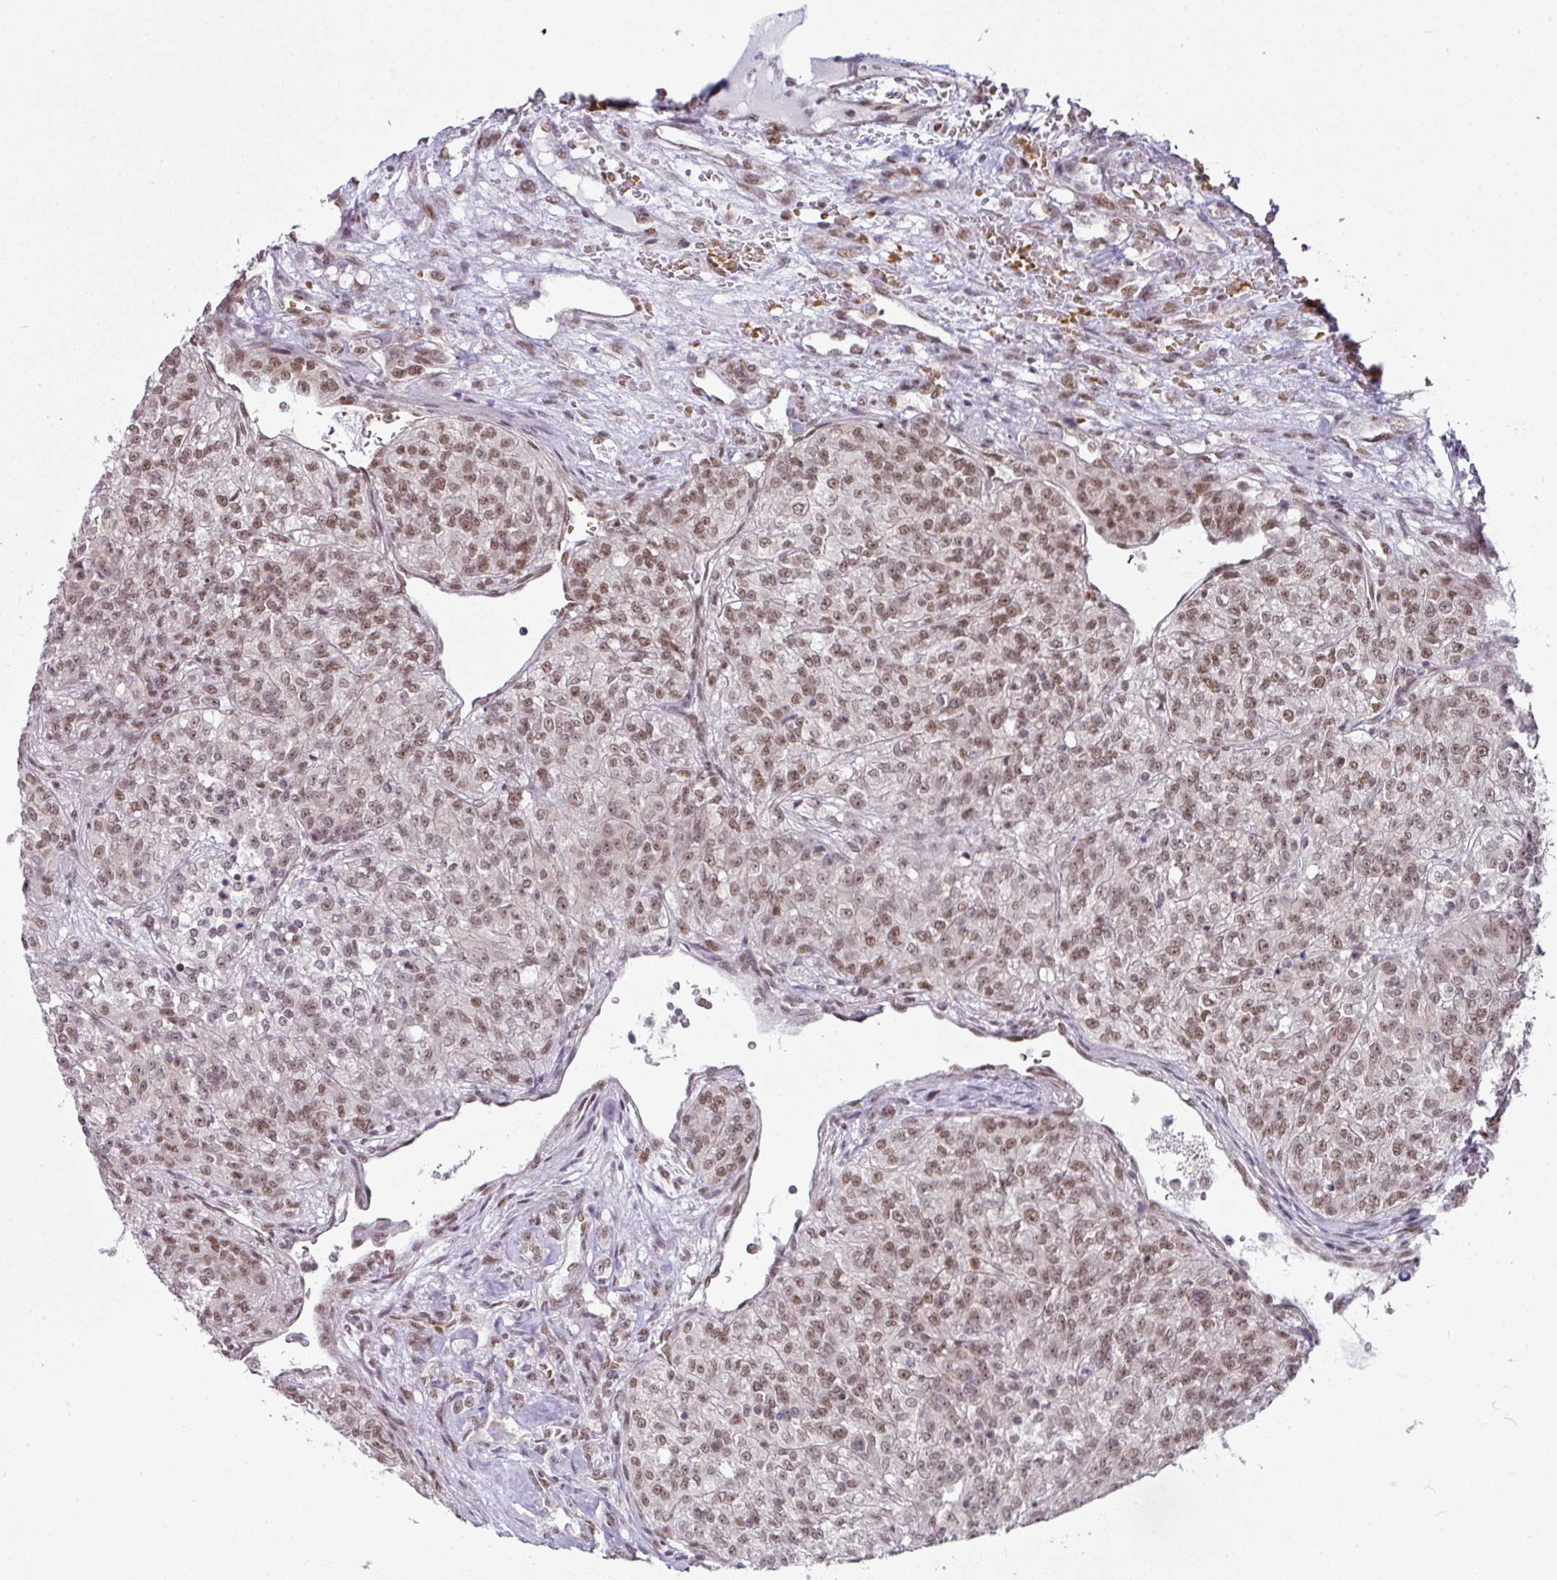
{"staining": {"intensity": "moderate", "quantity": "25%-75%", "location": "nuclear"}, "tissue": "renal cancer", "cell_type": "Tumor cells", "image_type": "cancer", "snomed": [{"axis": "morphology", "description": "Adenocarcinoma, NOS"}, {"axis": "topography", "description": "Kidney"}], "caption": "Immunohistochemical staining of human renal cancer (adenocarcinoma) demonstrates moderate nuclear protein staining in approximately 25%-75% of tumor cells.", "gene": "NCOA5", "patient": {"sex": "female", "age": 63}}